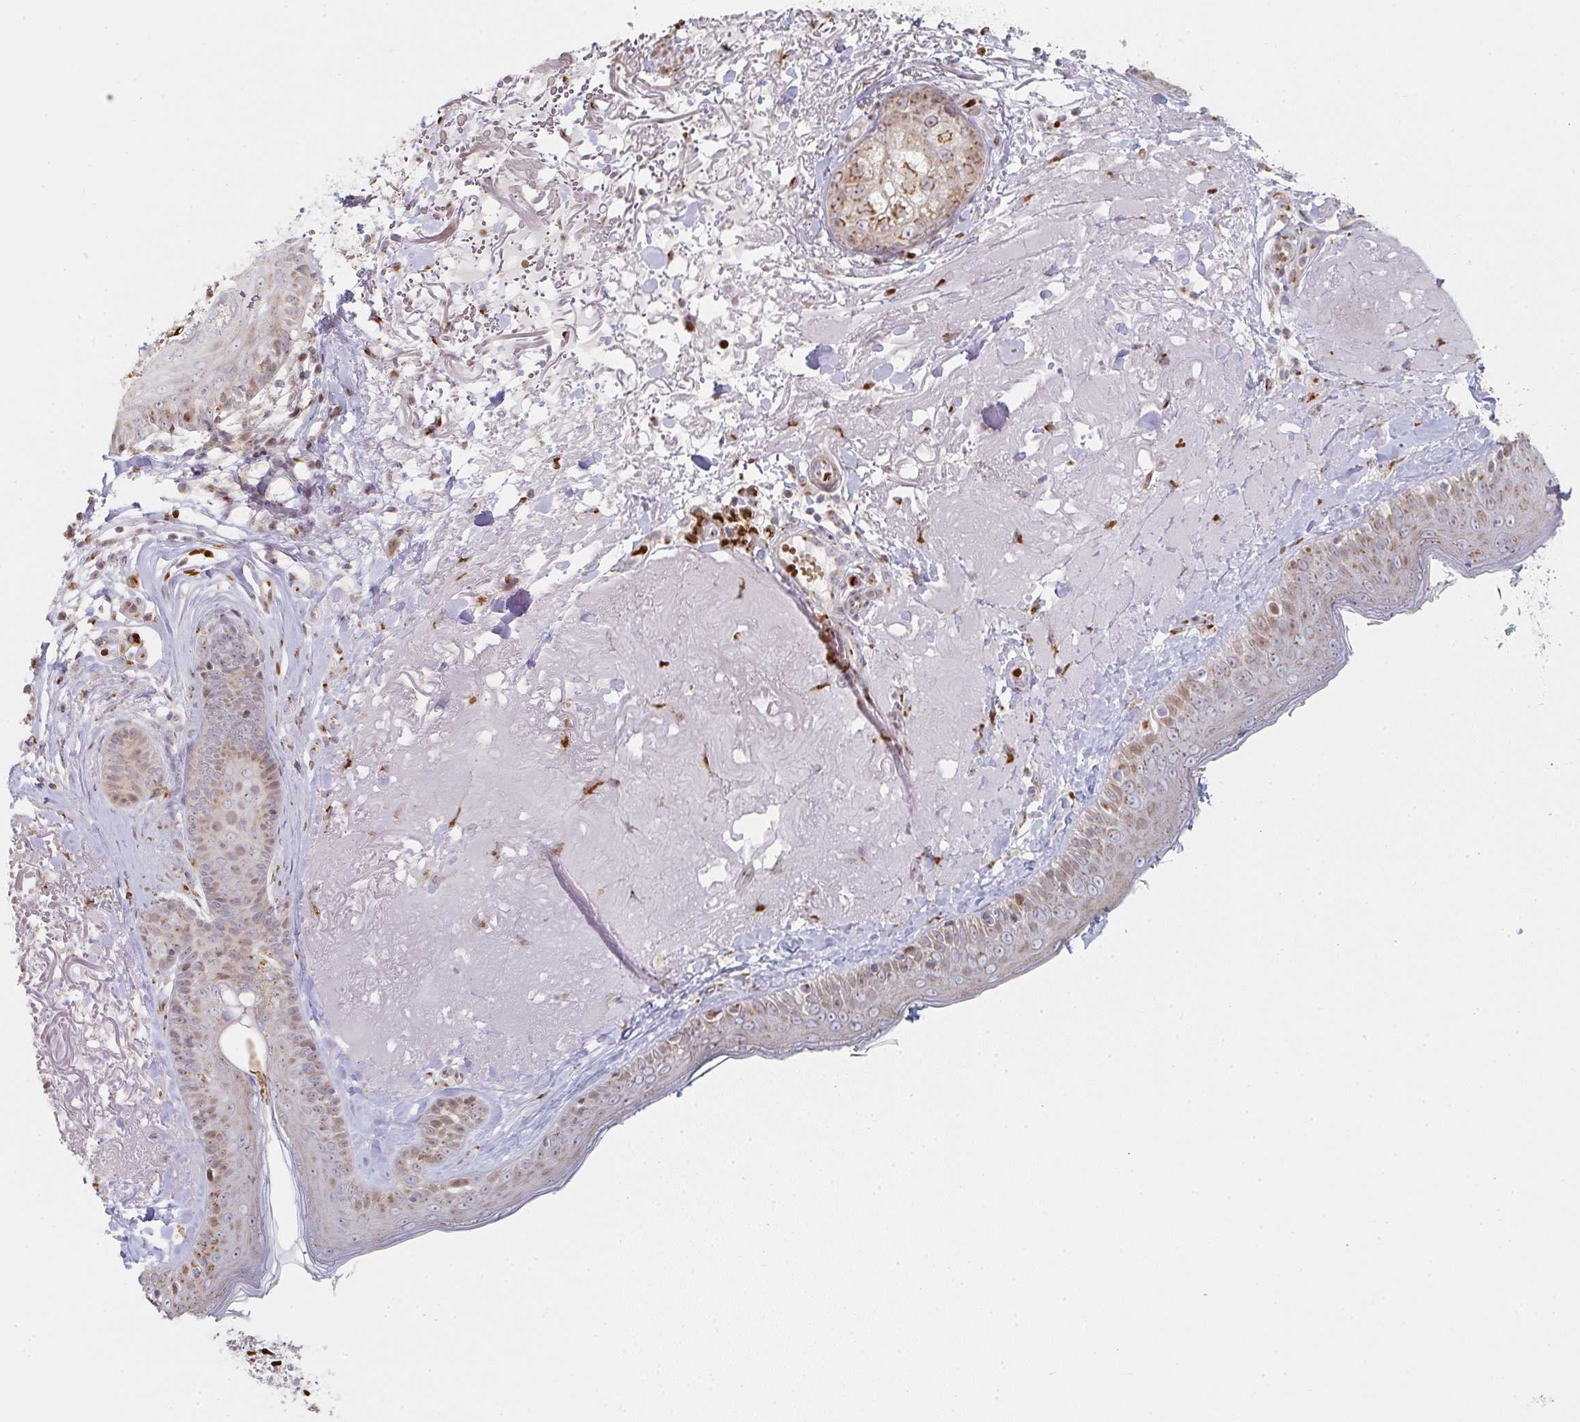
{"staining": {"intensity": "moderate", "quantity": "<25%", "location": "cytoplasmic/membranous"}, "tissue": "skin", "cell_type": "Fibroblasts", "image_type": "normal", "snomed": [{"axis": "morphology", "description": "Normal tissue, NOS"}, {"axis": "topography", "description": "Skin"}], "caption": "Immunohistochemical staining of normal skin exhibits low levels of moderate cytoplasmic/membranous staining in about <25% of fibroblasts.", "gene": "ZNF526", "patient": {"sex": "male", "age": 73}}